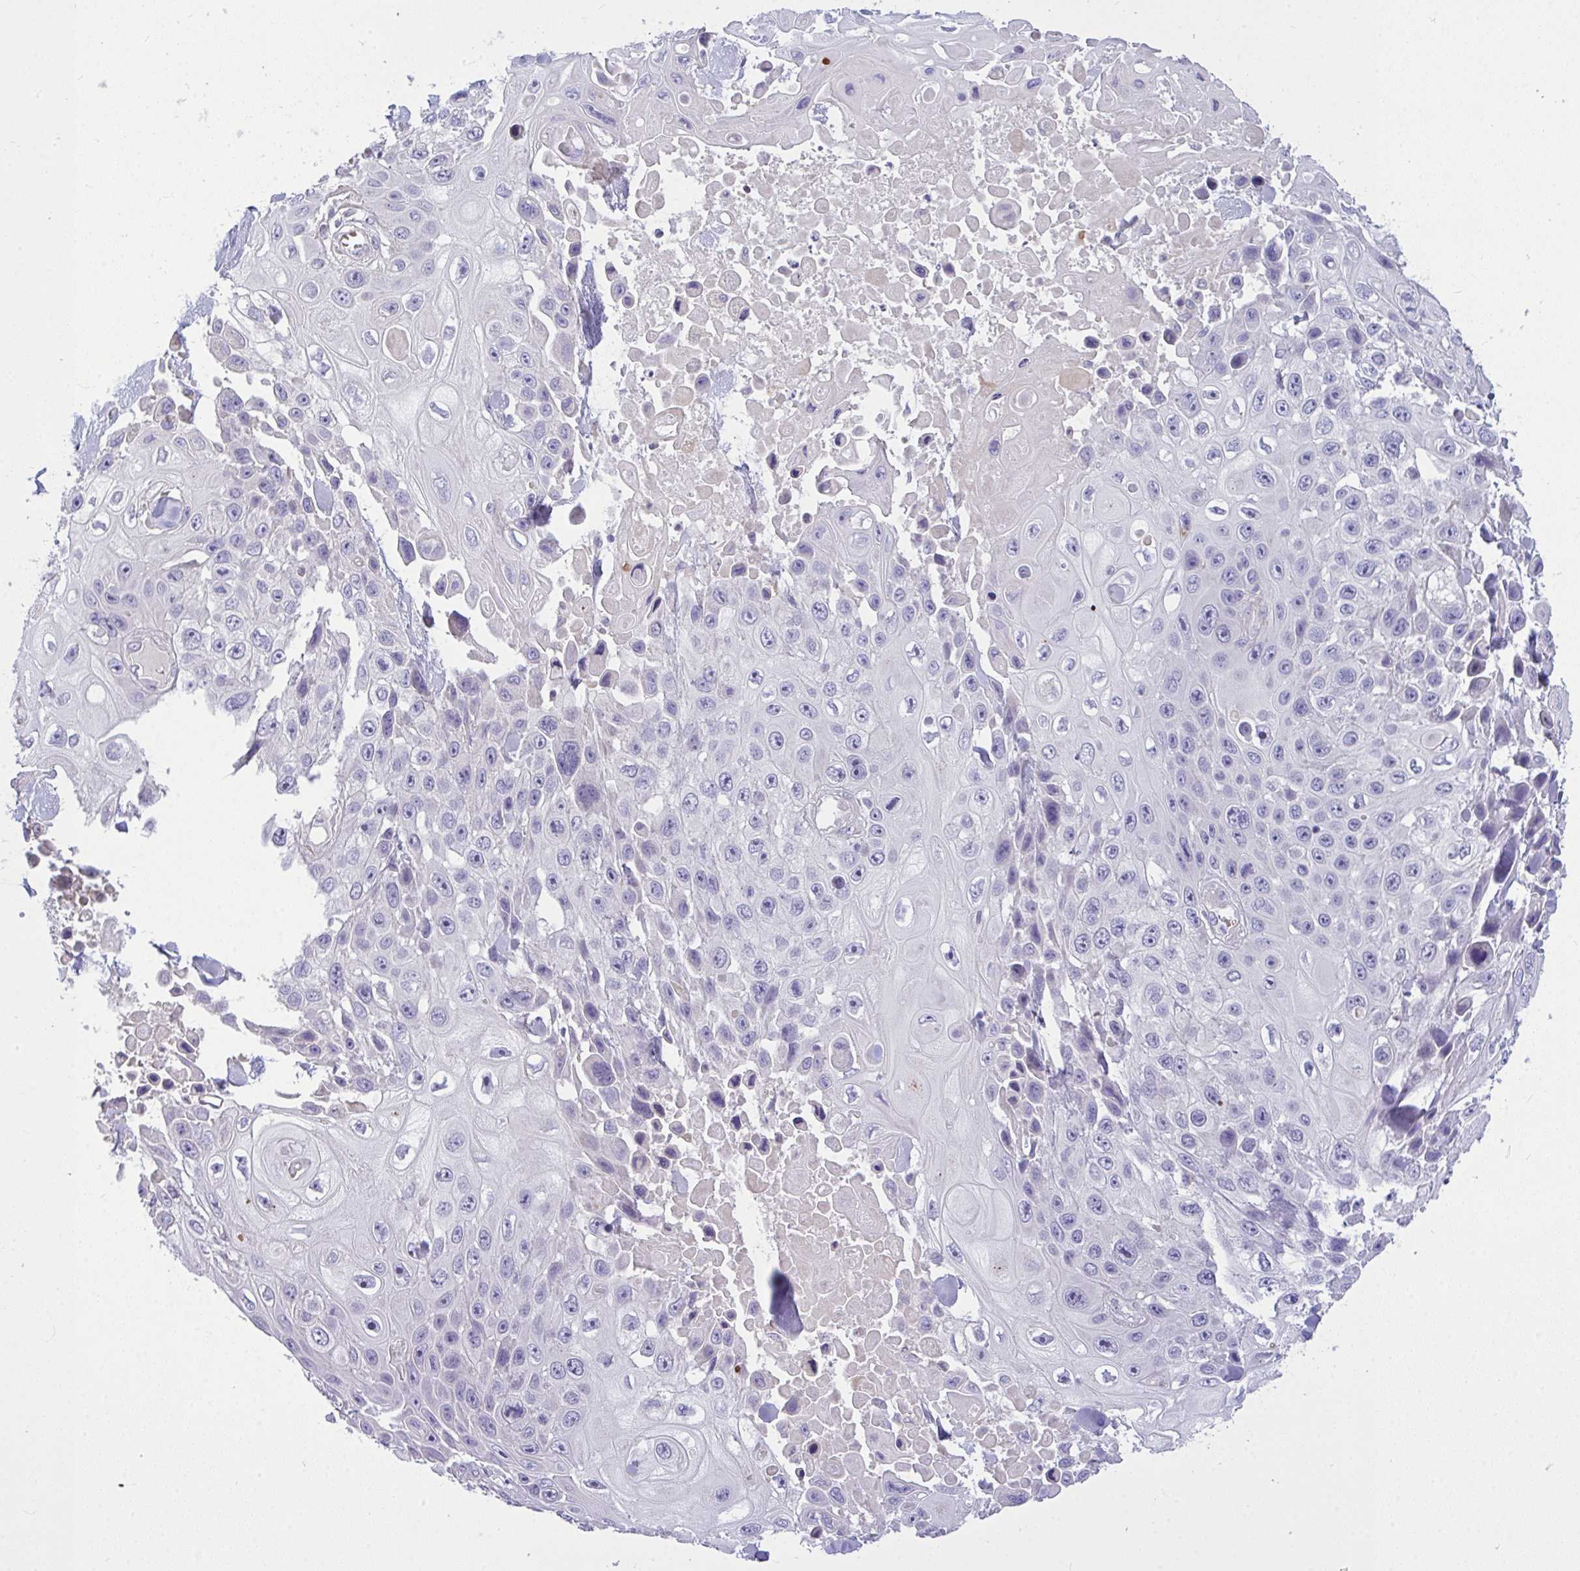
{"staining": {"intensity": "negative", "quantity": "none", "location": "none"}, "tissue": "skin cancer", "cell_type": "Tumor cells", "image_type": "cancer", "snomed": [{"axis": "morphology", "description": "Squamous cell carcinoma, NOS"}, {"axis": "topography", "description": "Skin"}], "caption": "Immunohistochemistry image of neoplastic tissue: human skin cancer (squamous cell carcinoma) stained with DAB demonstrates no significant protein staining in tumor cells.", "gene": "MOCS1", "patient": {"sex": "male", "age": 82}}